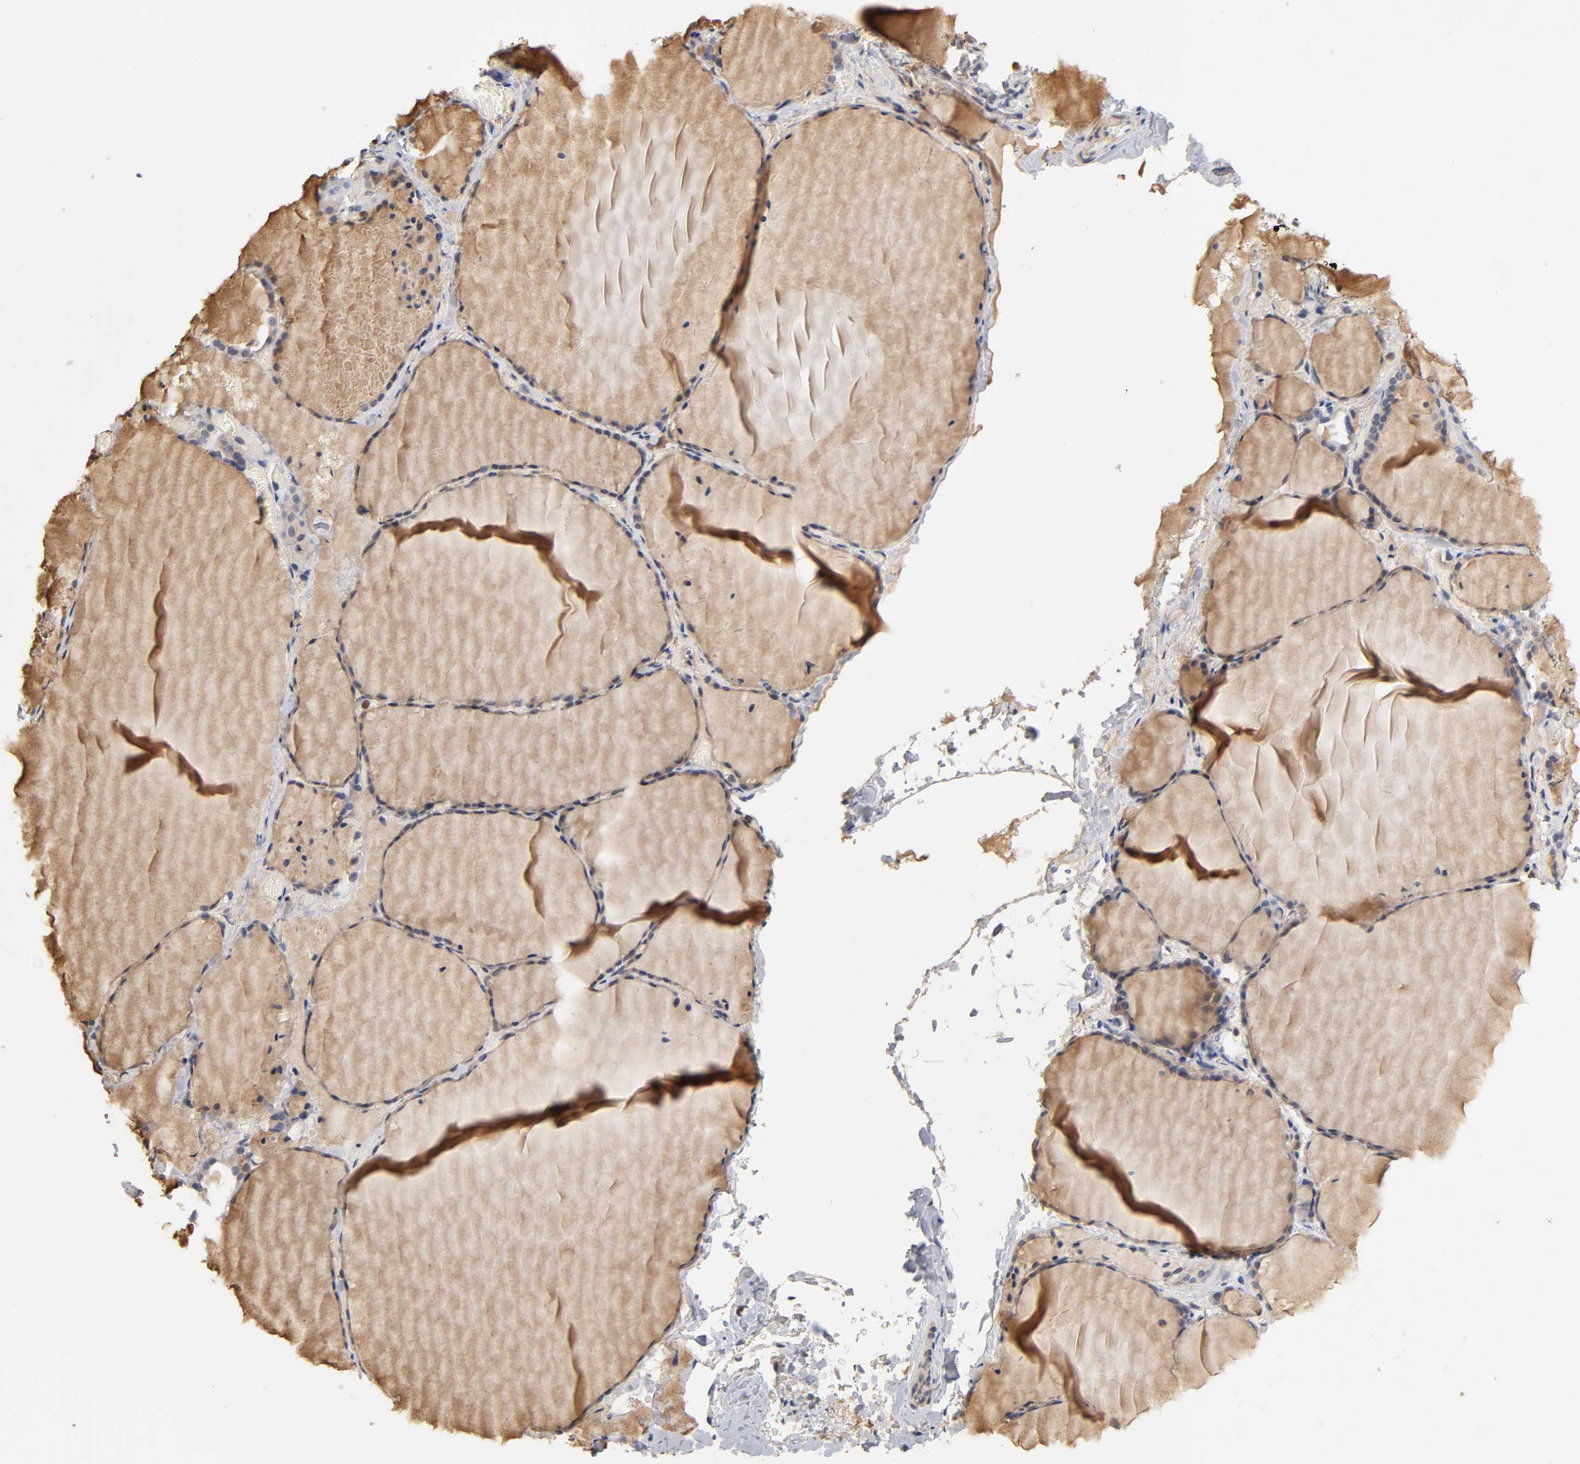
{"staining": {"intensity": "moderate", "quantity": ">75%", "location": "cytoplasmic/membranous"}, "tissue": "thyroid gland", "cell_type": "Glandular cells", "image_type": "normal", "snomed": [{"axis": "morphology", "description": "Normal tissue, NOS"}, {"axis": "topography", "description": "Thyroid gland"}], "caption": "Immunohistochemical staining of unremarkable human thyroid gland displays >75% levels of moderate cytoplasmic/membranous protein staining in about >75% of glandular cells. (DAB IHC with brightfield microscopy, high magnification).", "gene": "ACTR2", "patient": {"sex": "female", "age": 22}}